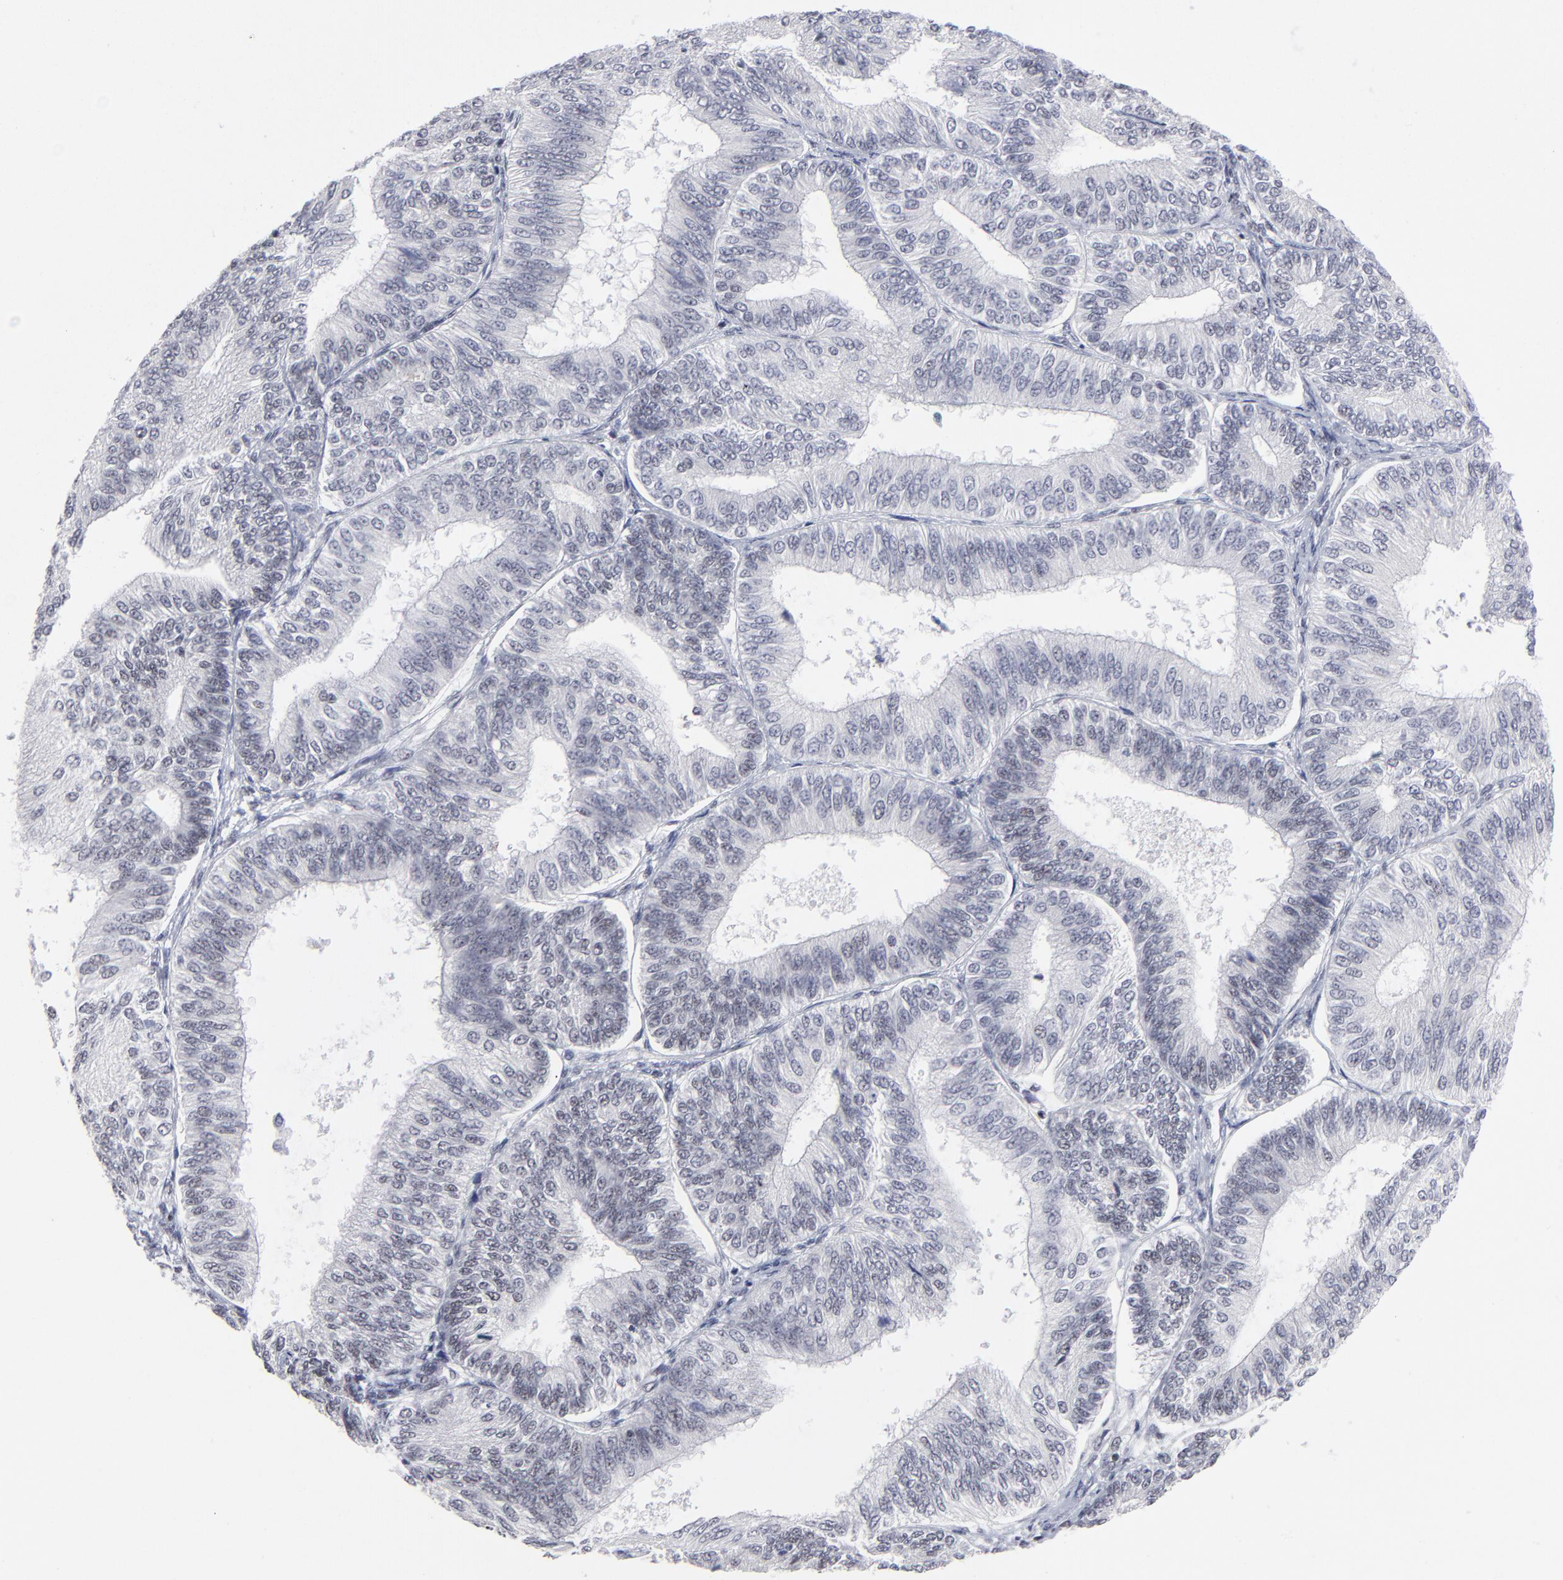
{"staining": {"intensity": "negative", "quantity": "none", "location": "none"}, "tissue": "endometrial cancer", "cell_type": "Tumor cells", "image_type": "cancer", "snomed": [{"axis": "morphology", "description": "Adenocarcinoma, NOS"}, {"axis": "topography", "description": "Endometrium"}], "caption": "A histopathology image of endometrial adenocarcinoma stained for a protein shows no brown staining in tumor cells.", "gene": "SP2", "patient": {"sex": "female", "age": 55}}